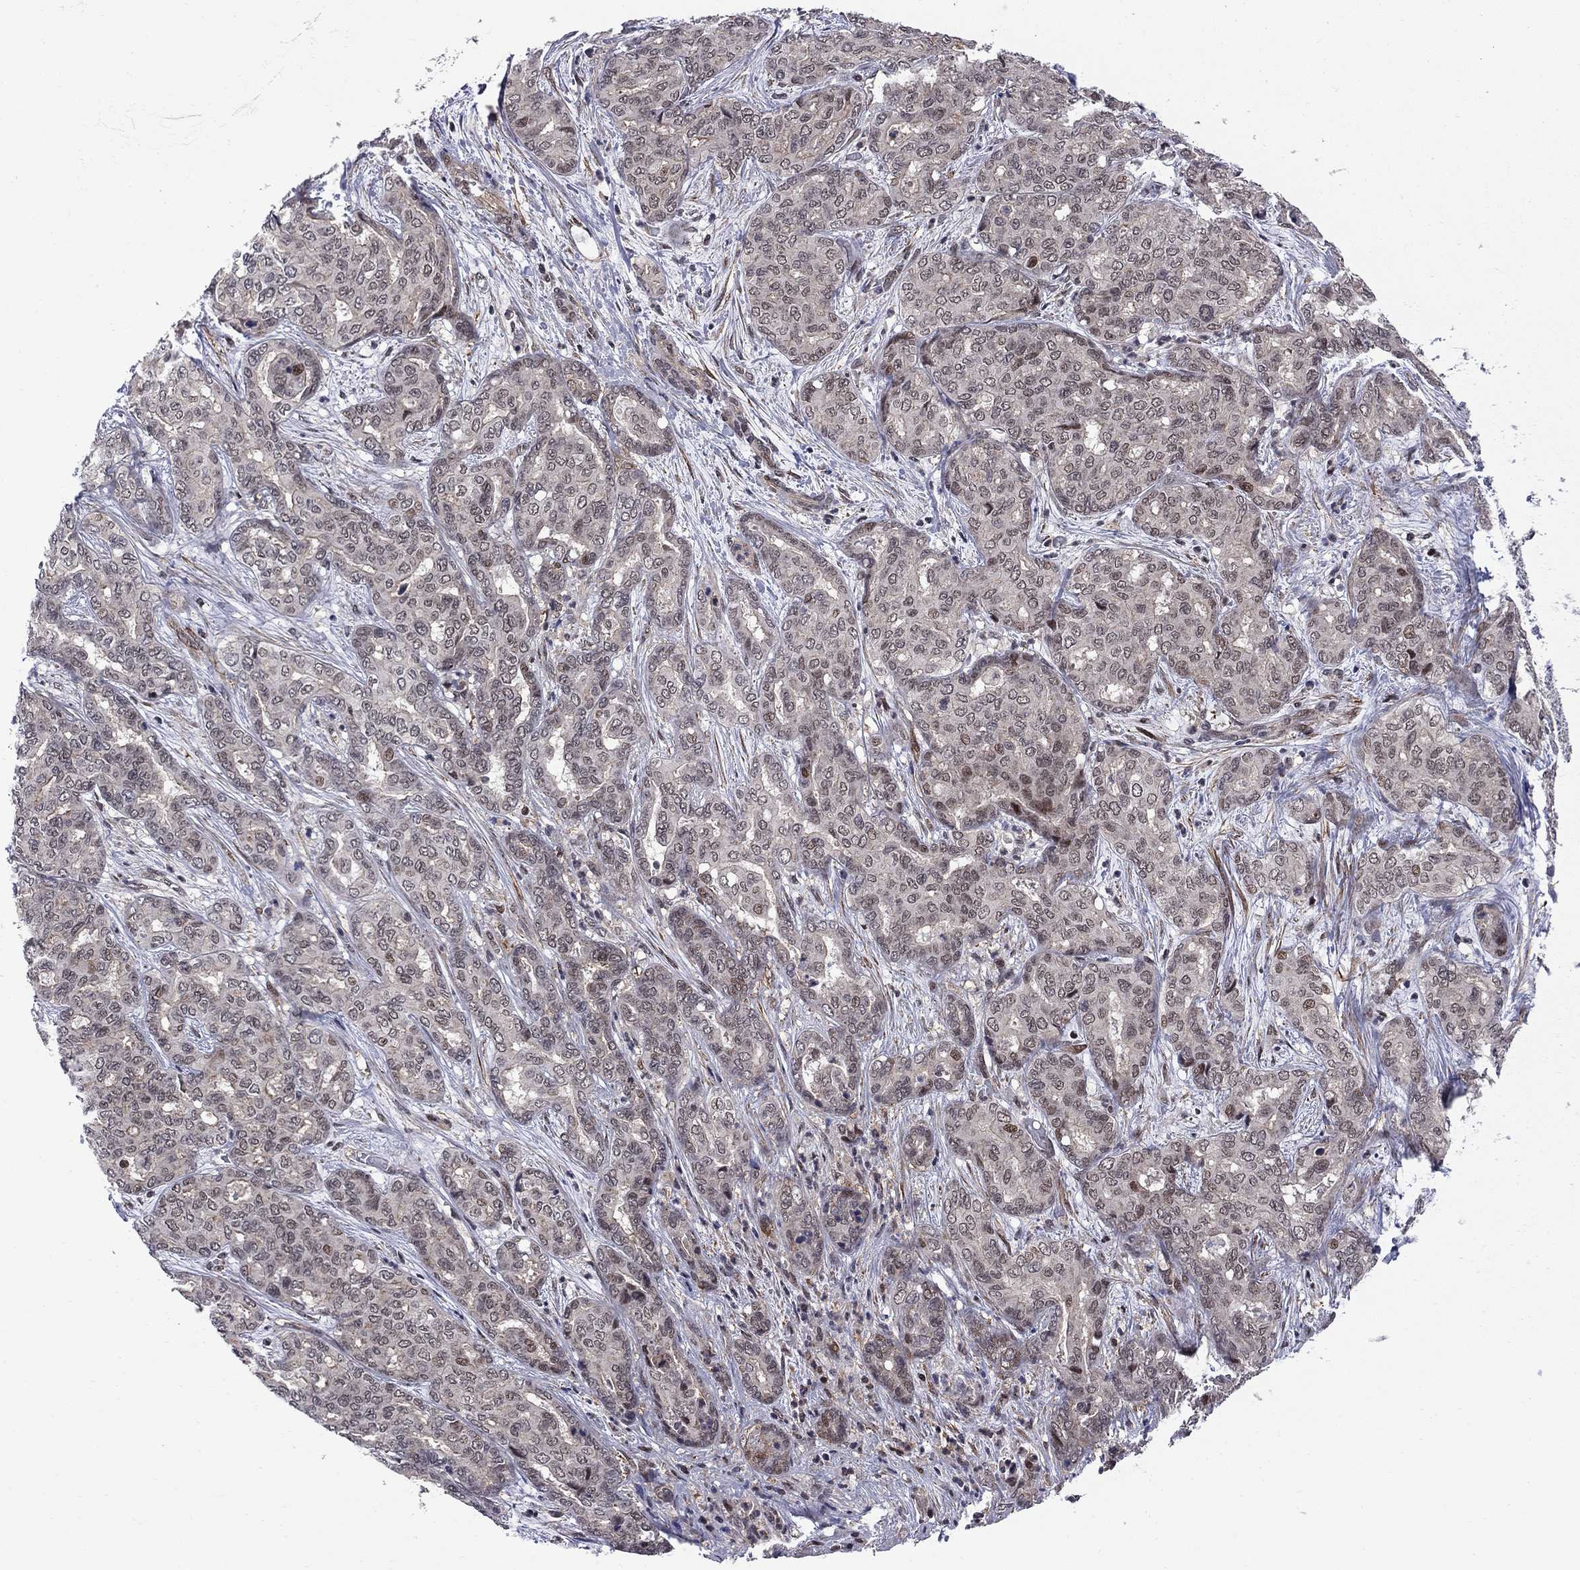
{"staining": {"intensity": "moderate", "quantity": "<25%", "location": "nuclear"}, "tissue": "liver cancer", "cell_type": "Tumor cells", "image_type": "cancer", "snomed": [{"axis": "morphology", "description": "Cholangiocarcinoma"}, {"axis": "topography", "description": "Liver"}], "caption": "Tumor cells reveal moderate nuclear positivity in approximately <25% of cells in liver cancer.", "gene": "BRF1", "patient": {"sex": "female", "age": 64}}